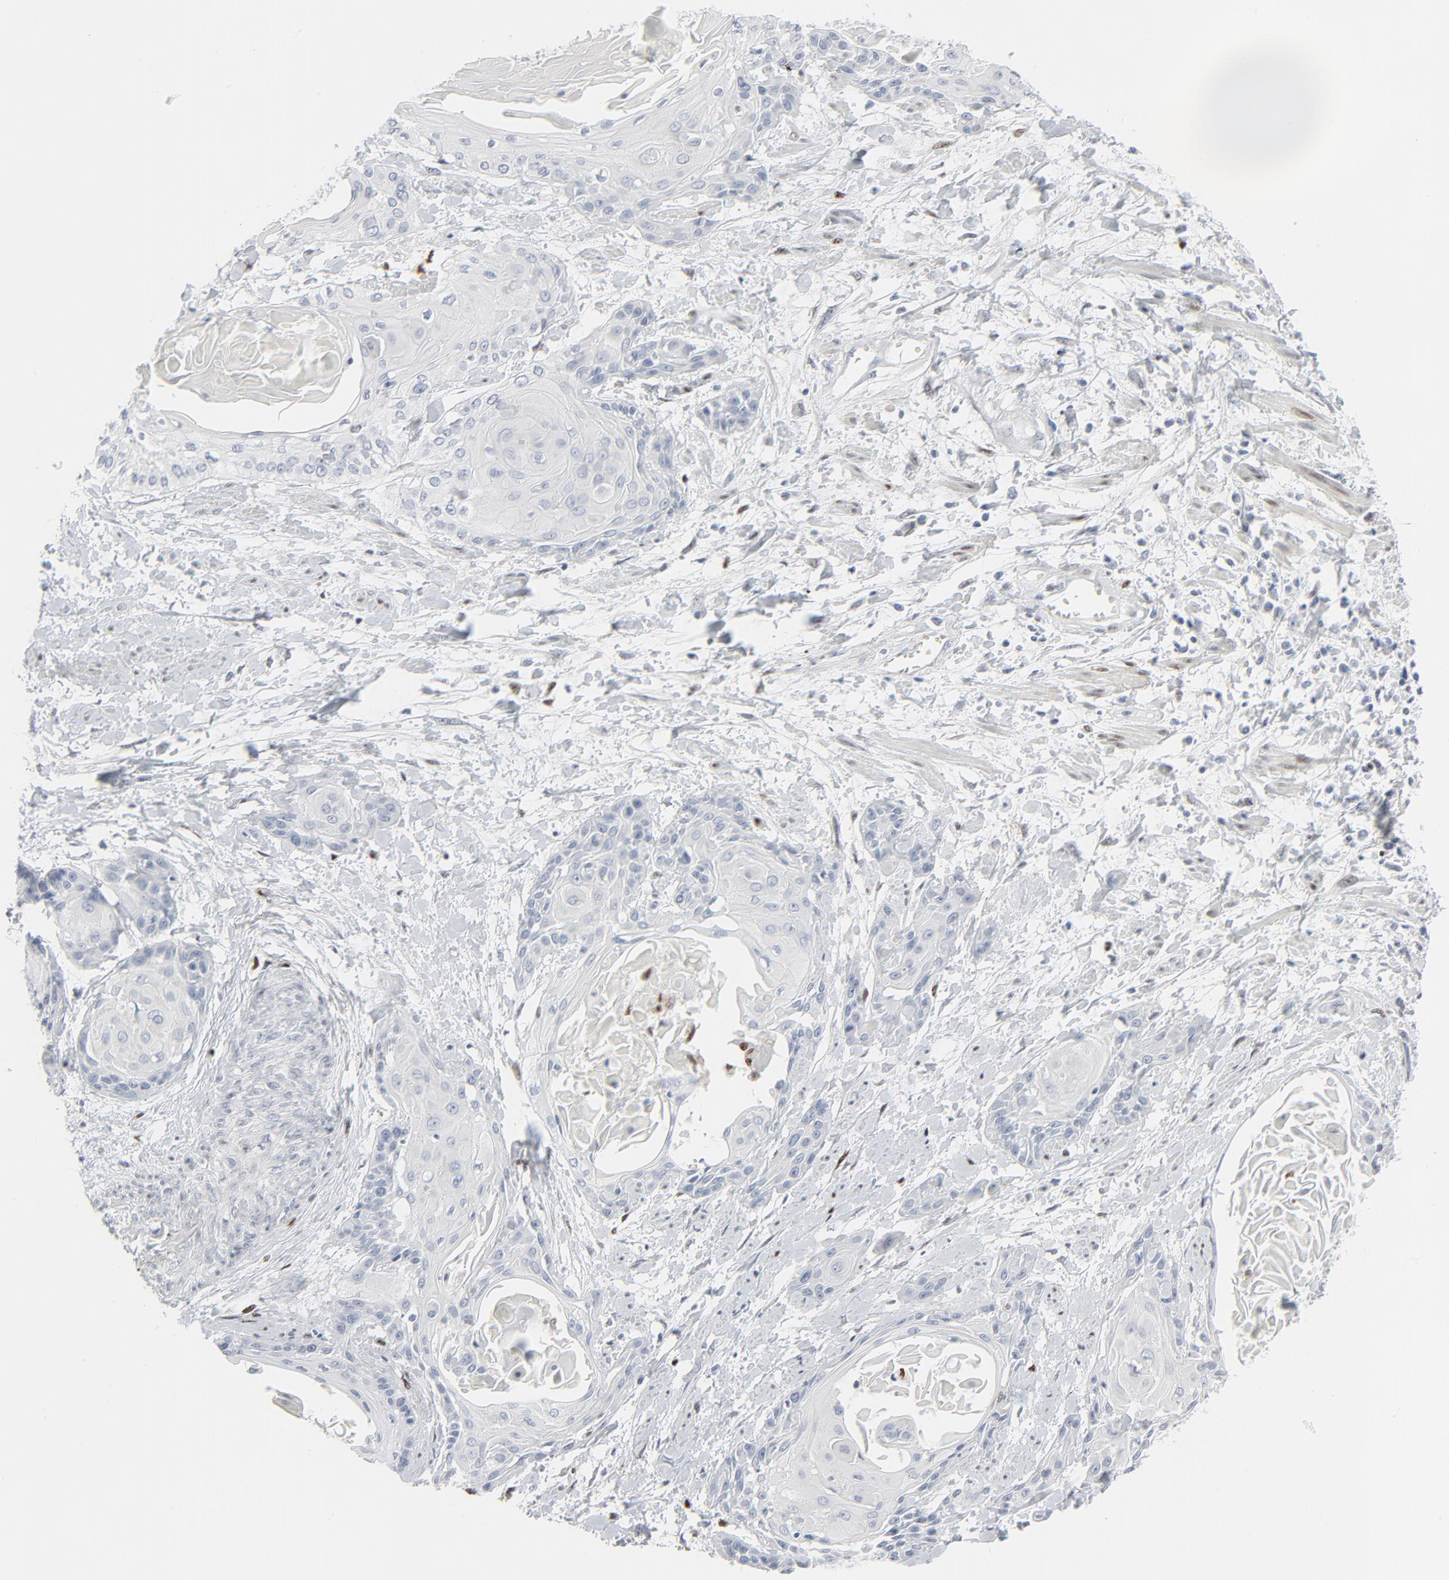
{"staining": {"intensity": "negative", "quantity": "none", "location": "none"}, "tissue": "cervical cancer", "cell_type": "Tumor cells", "image_type": "cancer", "snomed": [{"axis": "morphology", "description": "Squamous cell carcinoma, NOS"}, {"axis": "topography", "description": "Cervix"}], "caption": "The micrograph shows no significant expression in tumor cells of cervical cancer.", "gene": "MITF", "patient": {"sex": "female", "age": 57}}